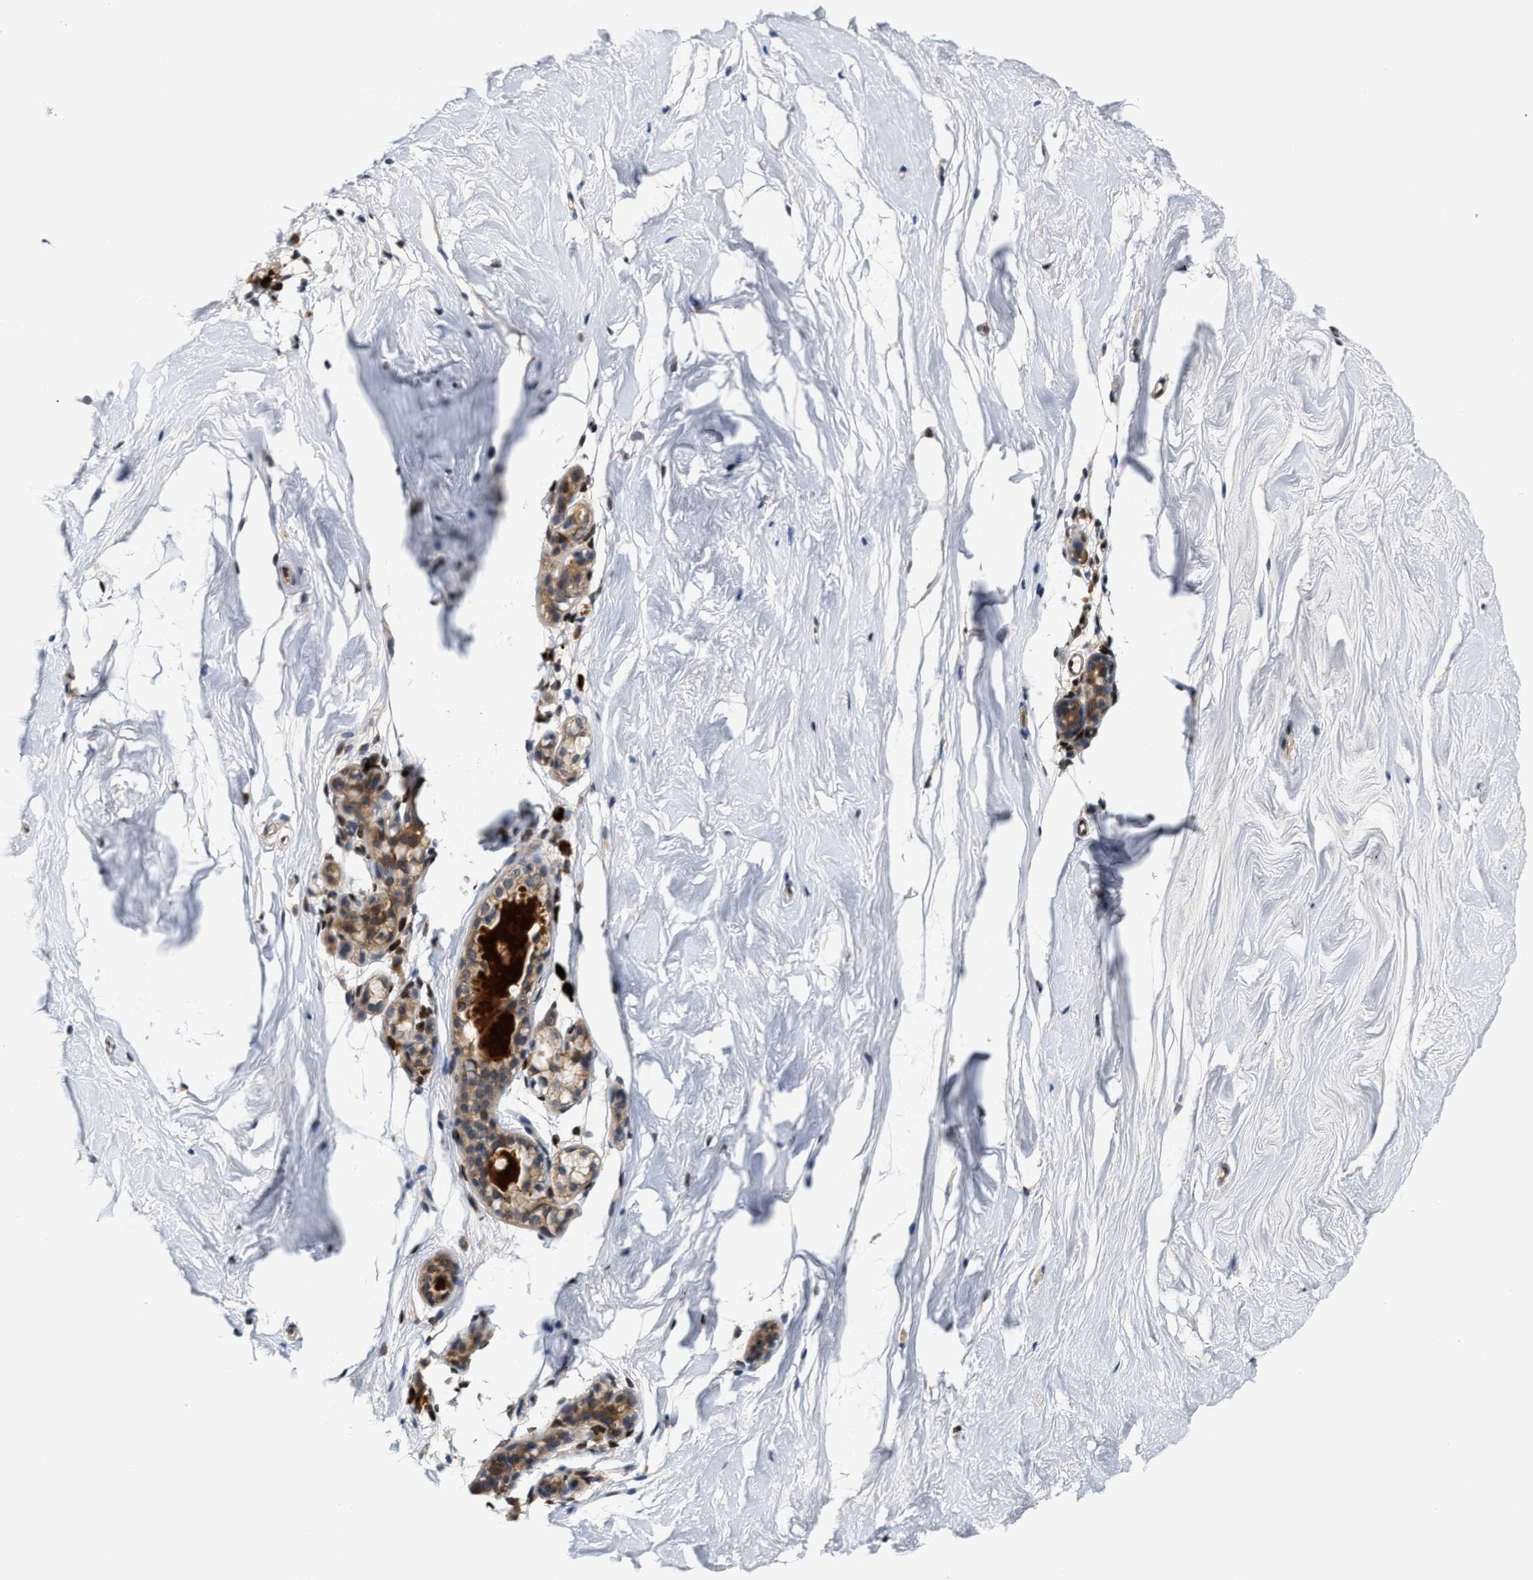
{"staining": {"intensity": "moderate", "quantity": ">75%", "location": "cytoplasmic/membranous,nuclear"}, "tissue": "breast", "cell_type": "Adipocytes", "image_type": "normal", "snomed": [{"axis": "morphology", "description": "Normal tissue, NOS"}, {"axis": "topography", "description": "Breast"}], "caption": "An image of breast stained for a protein demonstrates moderate cytoplasmic/membranous,nuclear brown staining in adipocytes. (IHC, brightfield microscopy, high magnification).", "gene": "TCF4", "patient": {"sex": "female", "age": 62}}